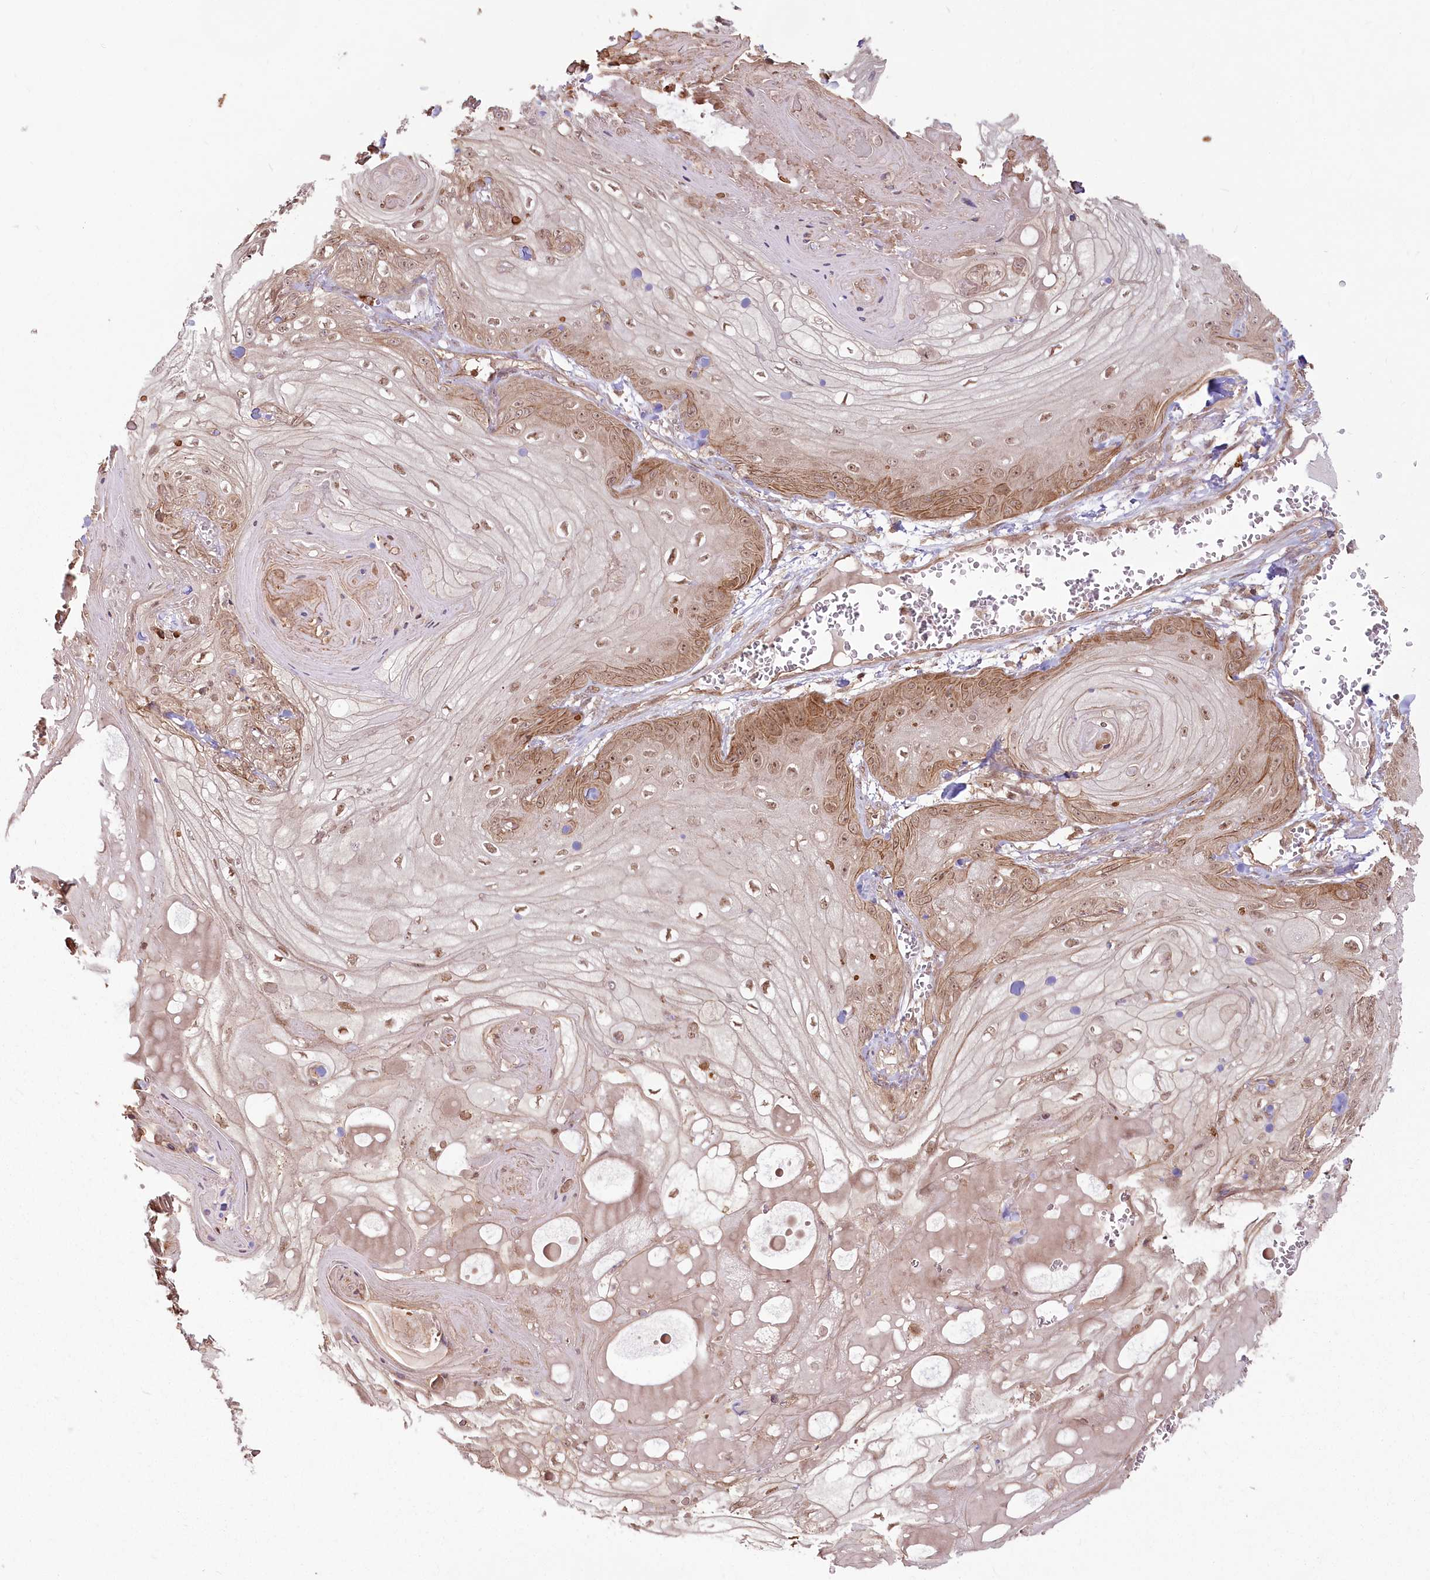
{"staining": {"intensity": "moderate", "quantity": "<25%", "location": "cytoplasmic/membranous"}, "tissue": "skin cancer", "cell_type": "Tumor cells", "image_type": "cancer", "snomed": [{"axis": "morphology", "description": "Squamous cell carcinoma, NOS"}, {"axis": "topography", "description": "Skin"}], "caption": "IHC (DAB (3,3'-diaminobenzidine)) staining of human skin cancer exhibits moderate cytoplasmic/membranous protein staining in about <25% of tumor cells.", "gene": "R3HDM2", "patient": {"sex": "male", "age": 74}}